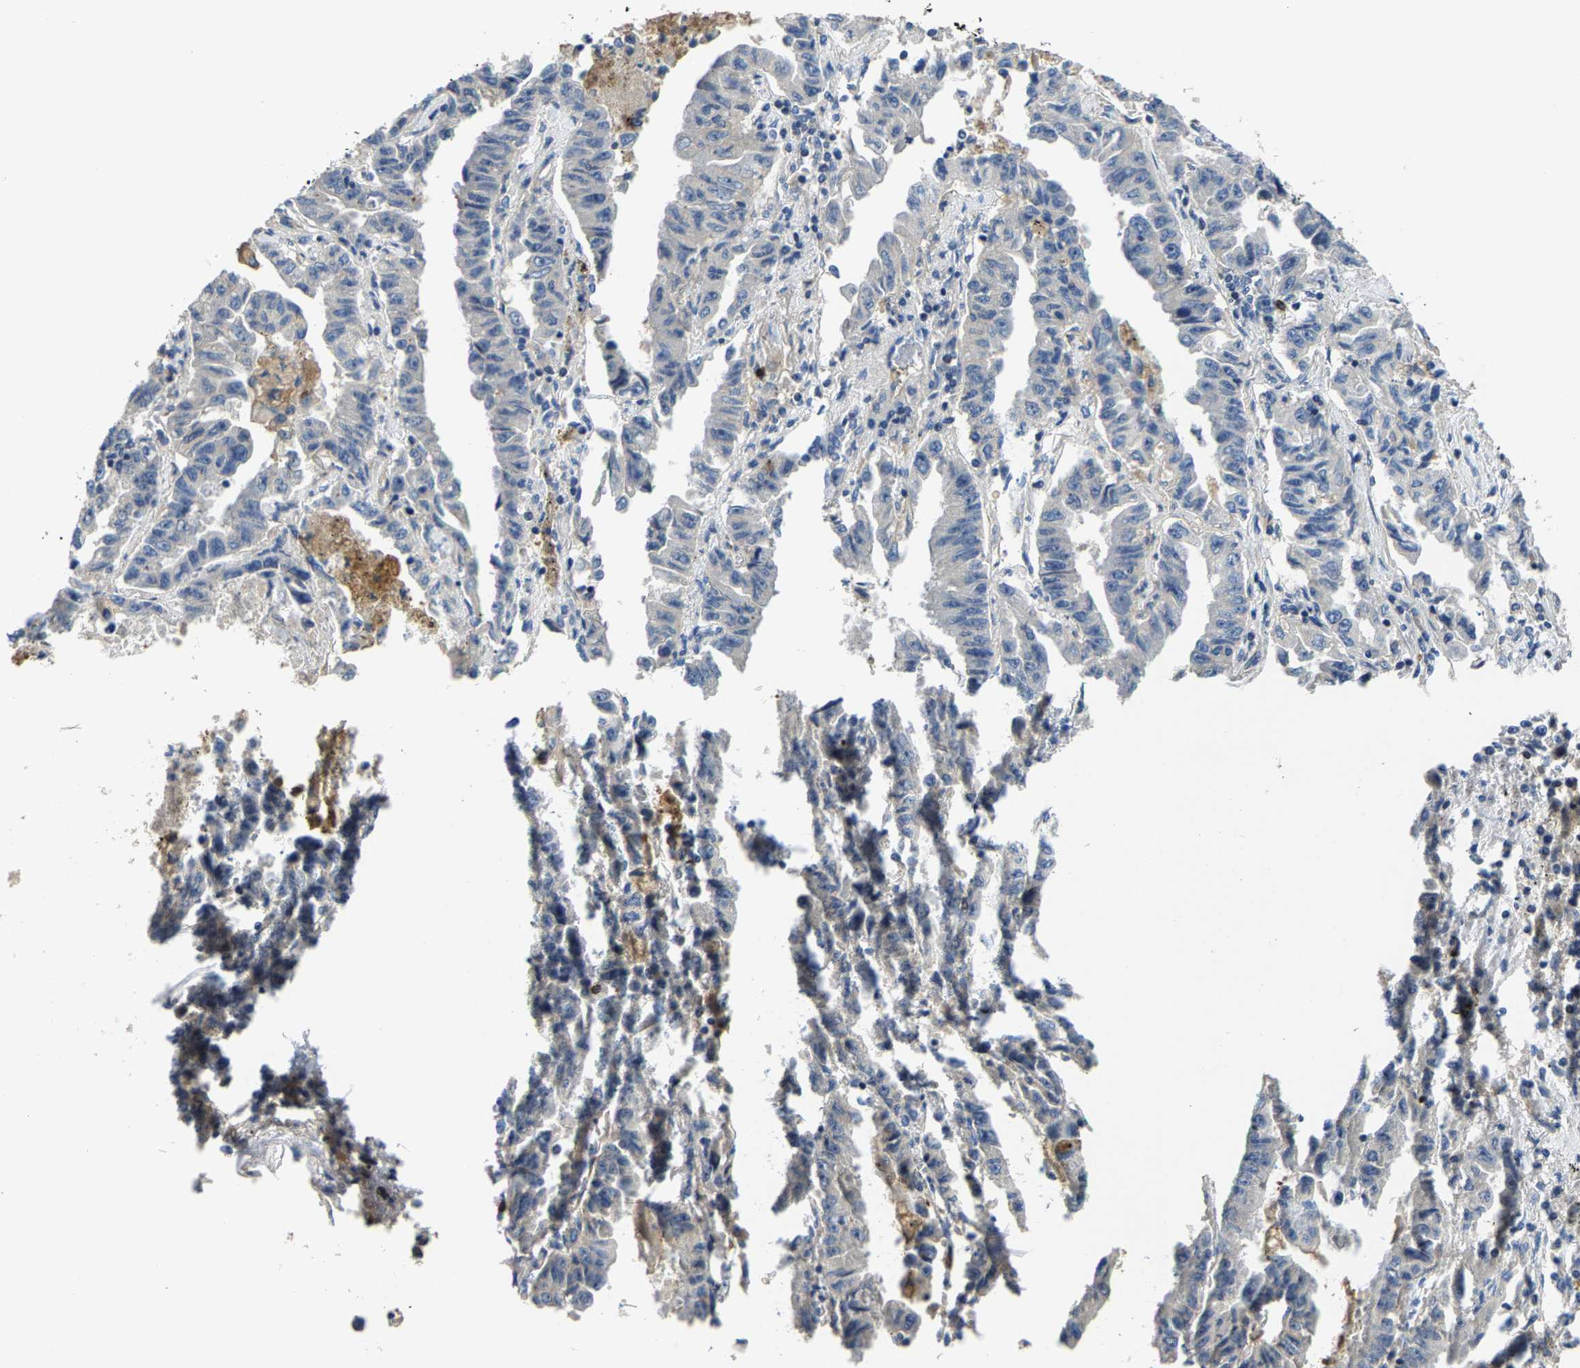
{"staining": {"intensity": "negative", "quantity": "none", "location": "none"}, "tissue": "lung cancer", "cell_type": "Tumor cells", "image_type": "cancer", "snomed": [{"axis": "morphology", "description": "Adenocarcinoma, NOS"}, {"axis": "topography", "description": "Lung"}], "caption": "An immunohistochemistry histopathology image of lung cancer (adenocarcinoma) is shown. There is no staining in tumor cells of lung cancer (adenocarcinoma).", "gene": "AGBL3", "patient": {"sex": "female", "age": 51}}